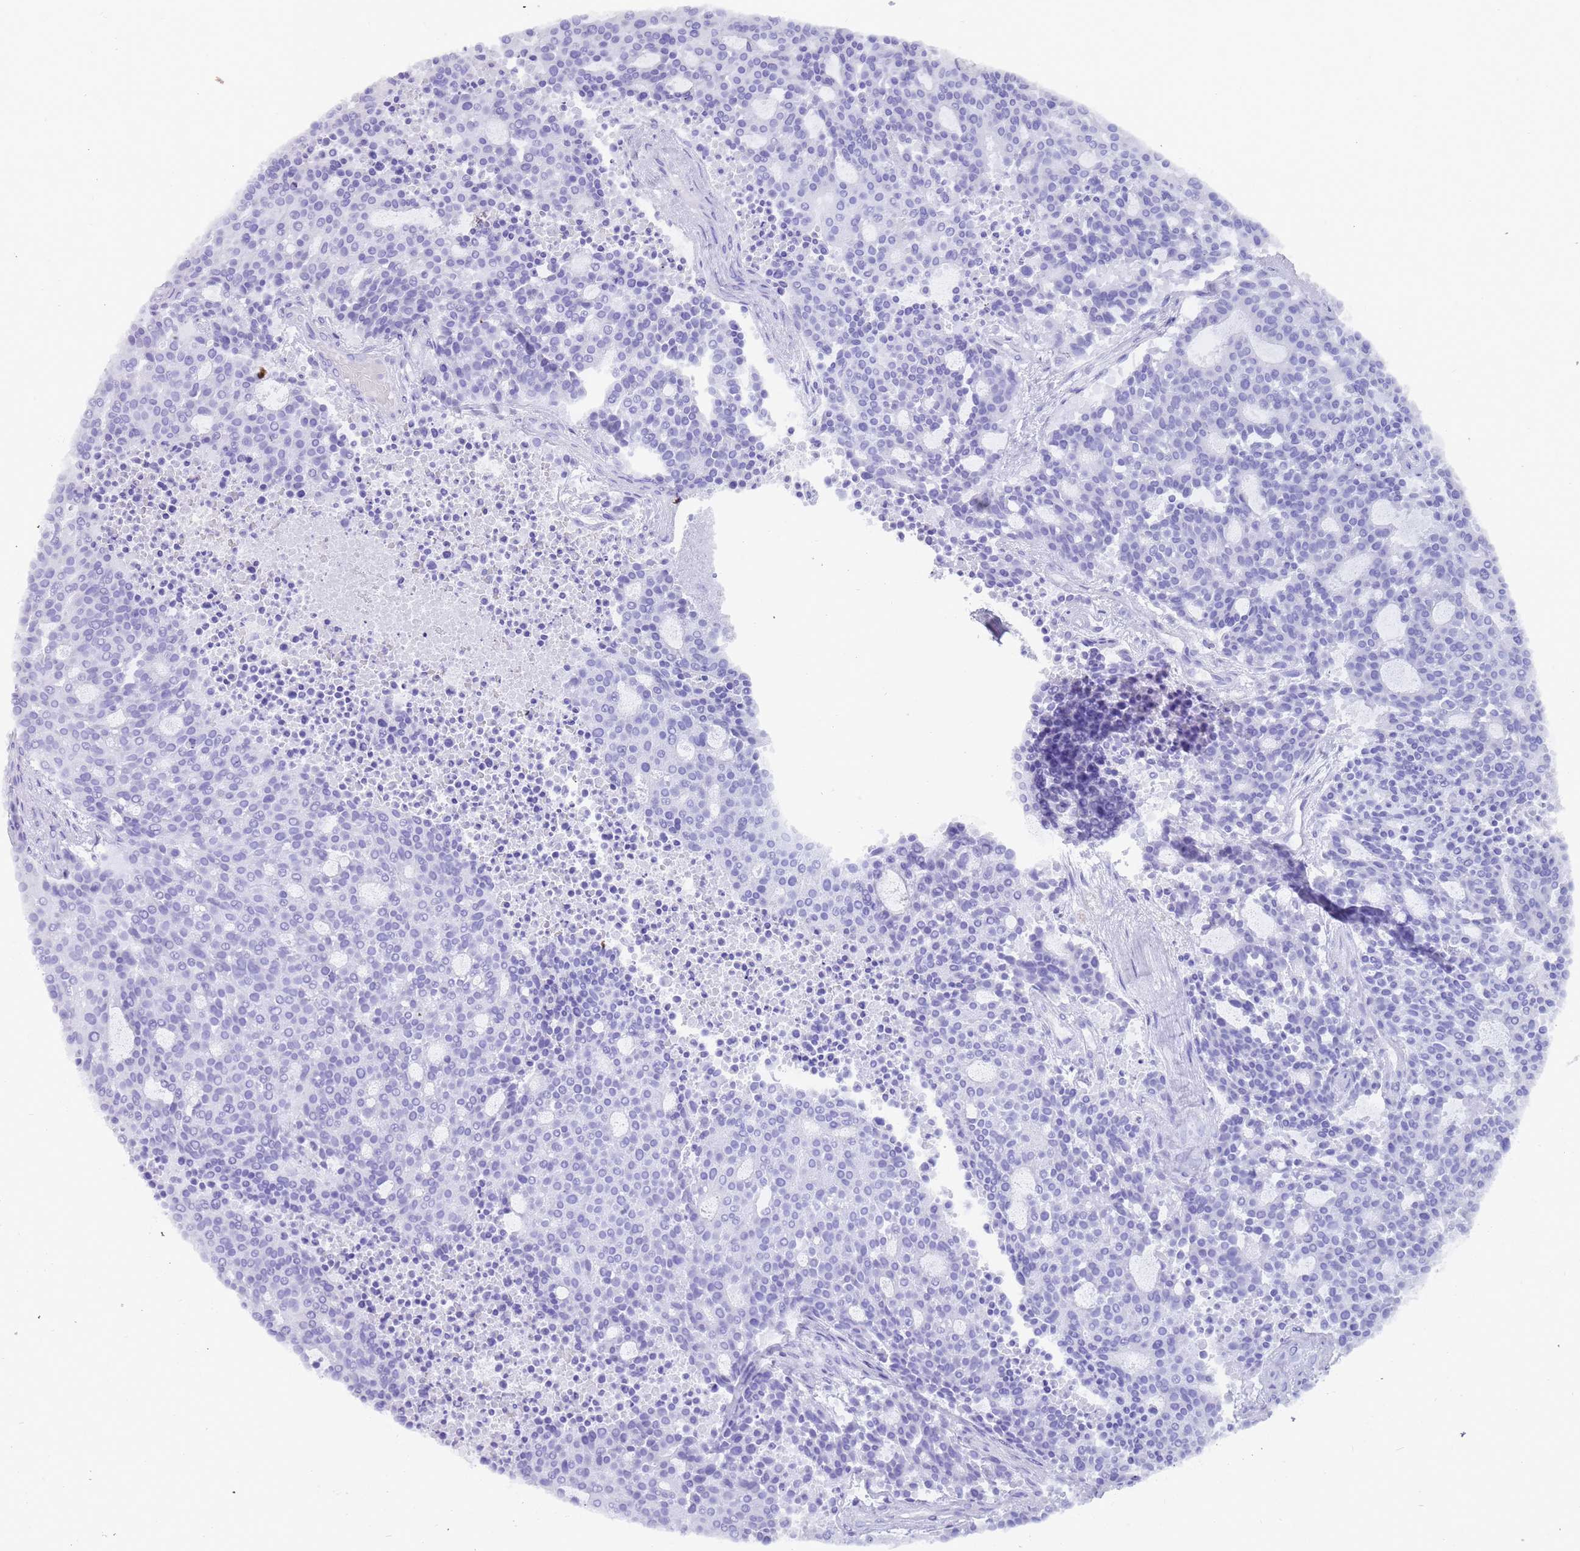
{"staining": {"intensity": "negative", "quantity": "none", "location": "none"}, "tissue": "carcinoid", "cell_type": "Tumor cells", "image_type": "cancer", "snomed": [{"axis": "morphology", "description": "Carcinoid, malignant, NOS"}, {"axis": "topography", "description": "Pancreas"}], "caption": "Carcinoid stained for a protein using immunohistochemistry exhibits no expression tumor cells.", "gene": "MYADML2", "patient": {"sex": "female", "age": 54}}